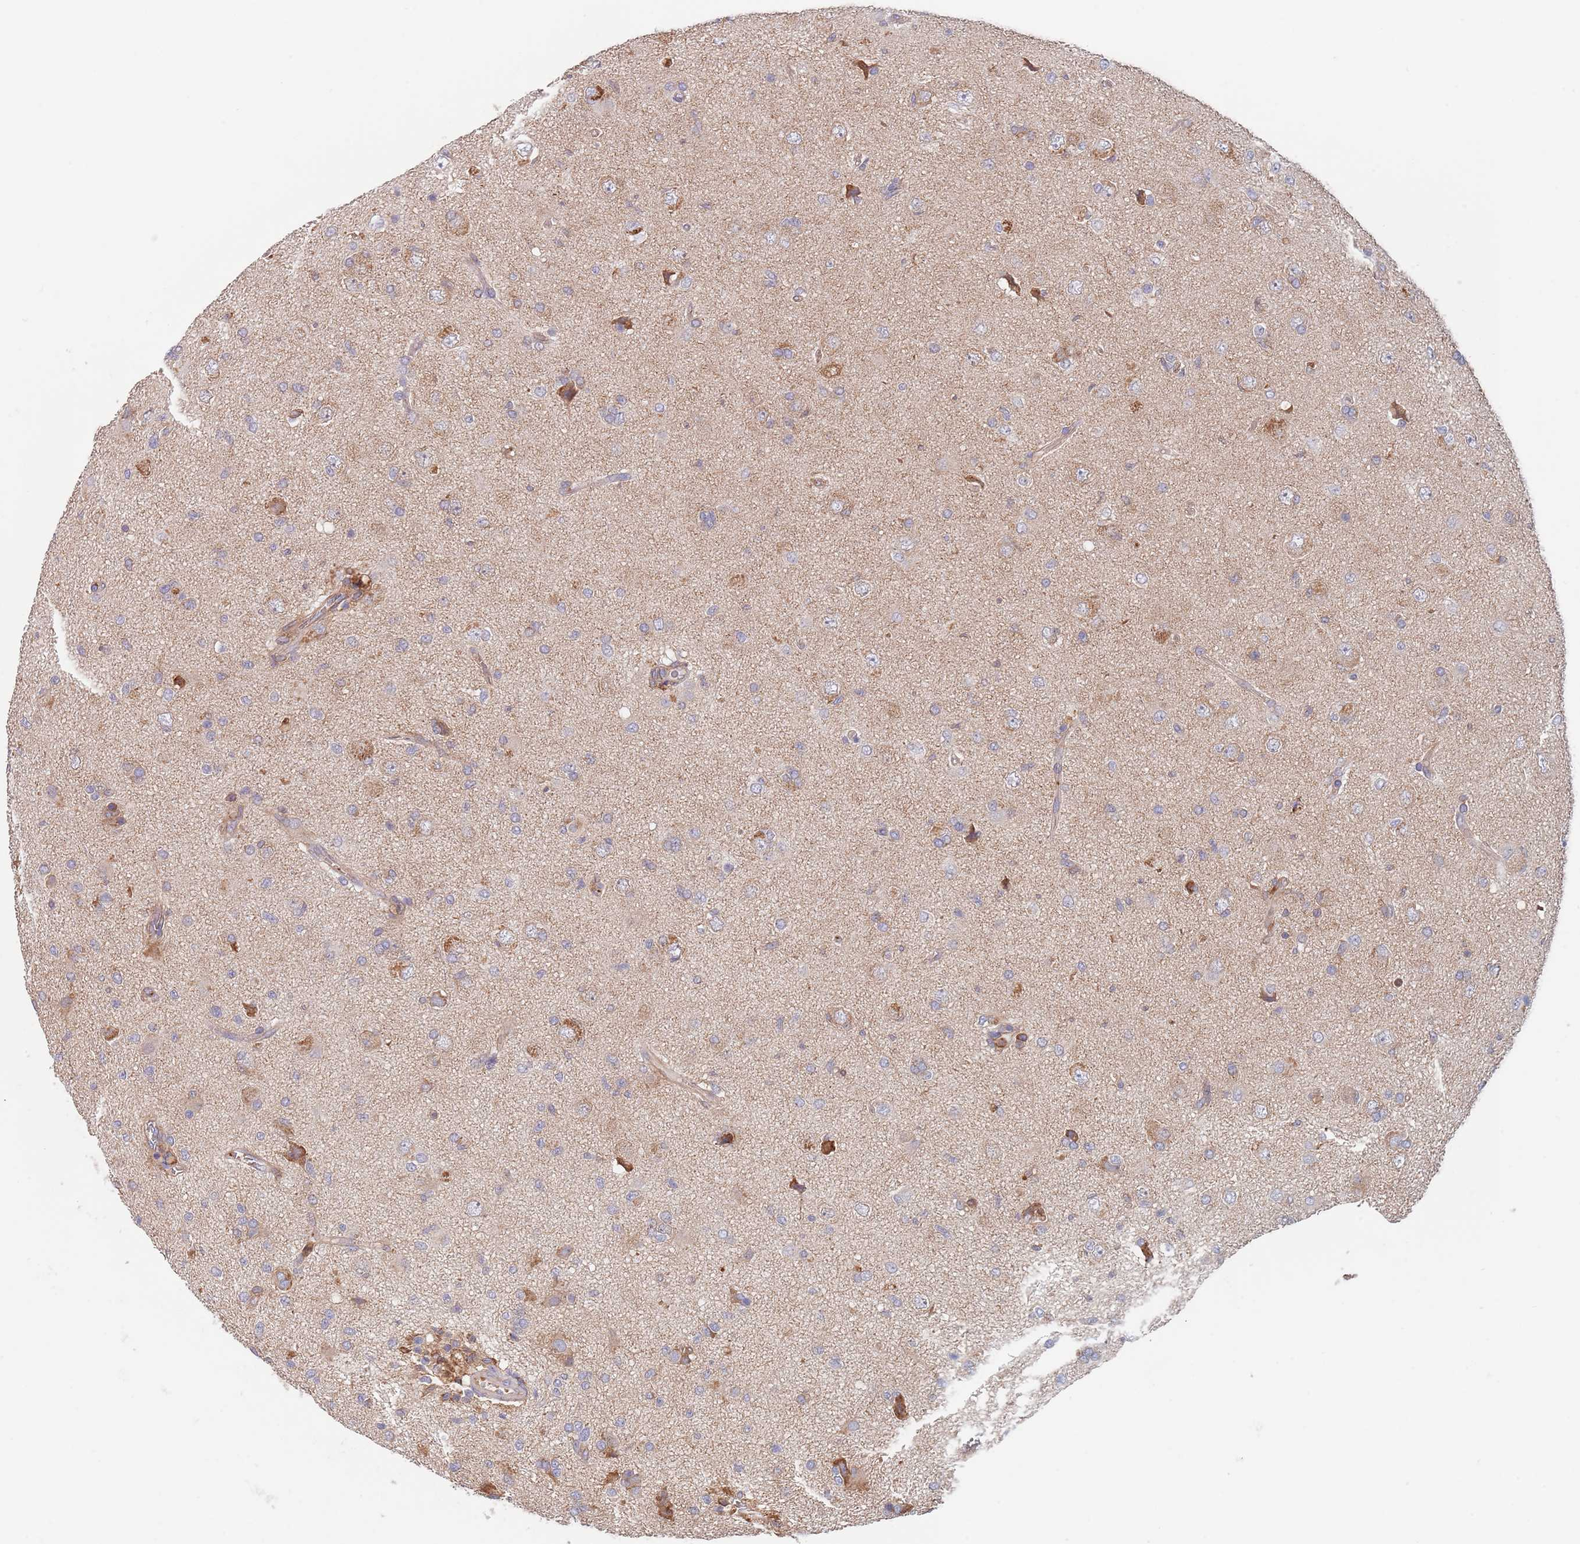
{"staining": {"intensity": "weak", "quantity": "<25%", "location": "cytoplasmic/membranous"}, "tissue": "glioma", "cell_type": "Tumor cells", "image_type": "cancer", "snomed": [{"axis": "morphology", "description": "Glioma, malignant, High grade"}, {"axis": "topography", "description": "Brain"}], "caption": "Immunohistochemistry (IHC) photomicrograph of neoplastic tissue: human high-grade glioma (malignant) stained with DAB reveals no significant protein staining in tumor cells.", "gene": "DCUN1D3", "patient": {"sex": "female", "age": 57}}